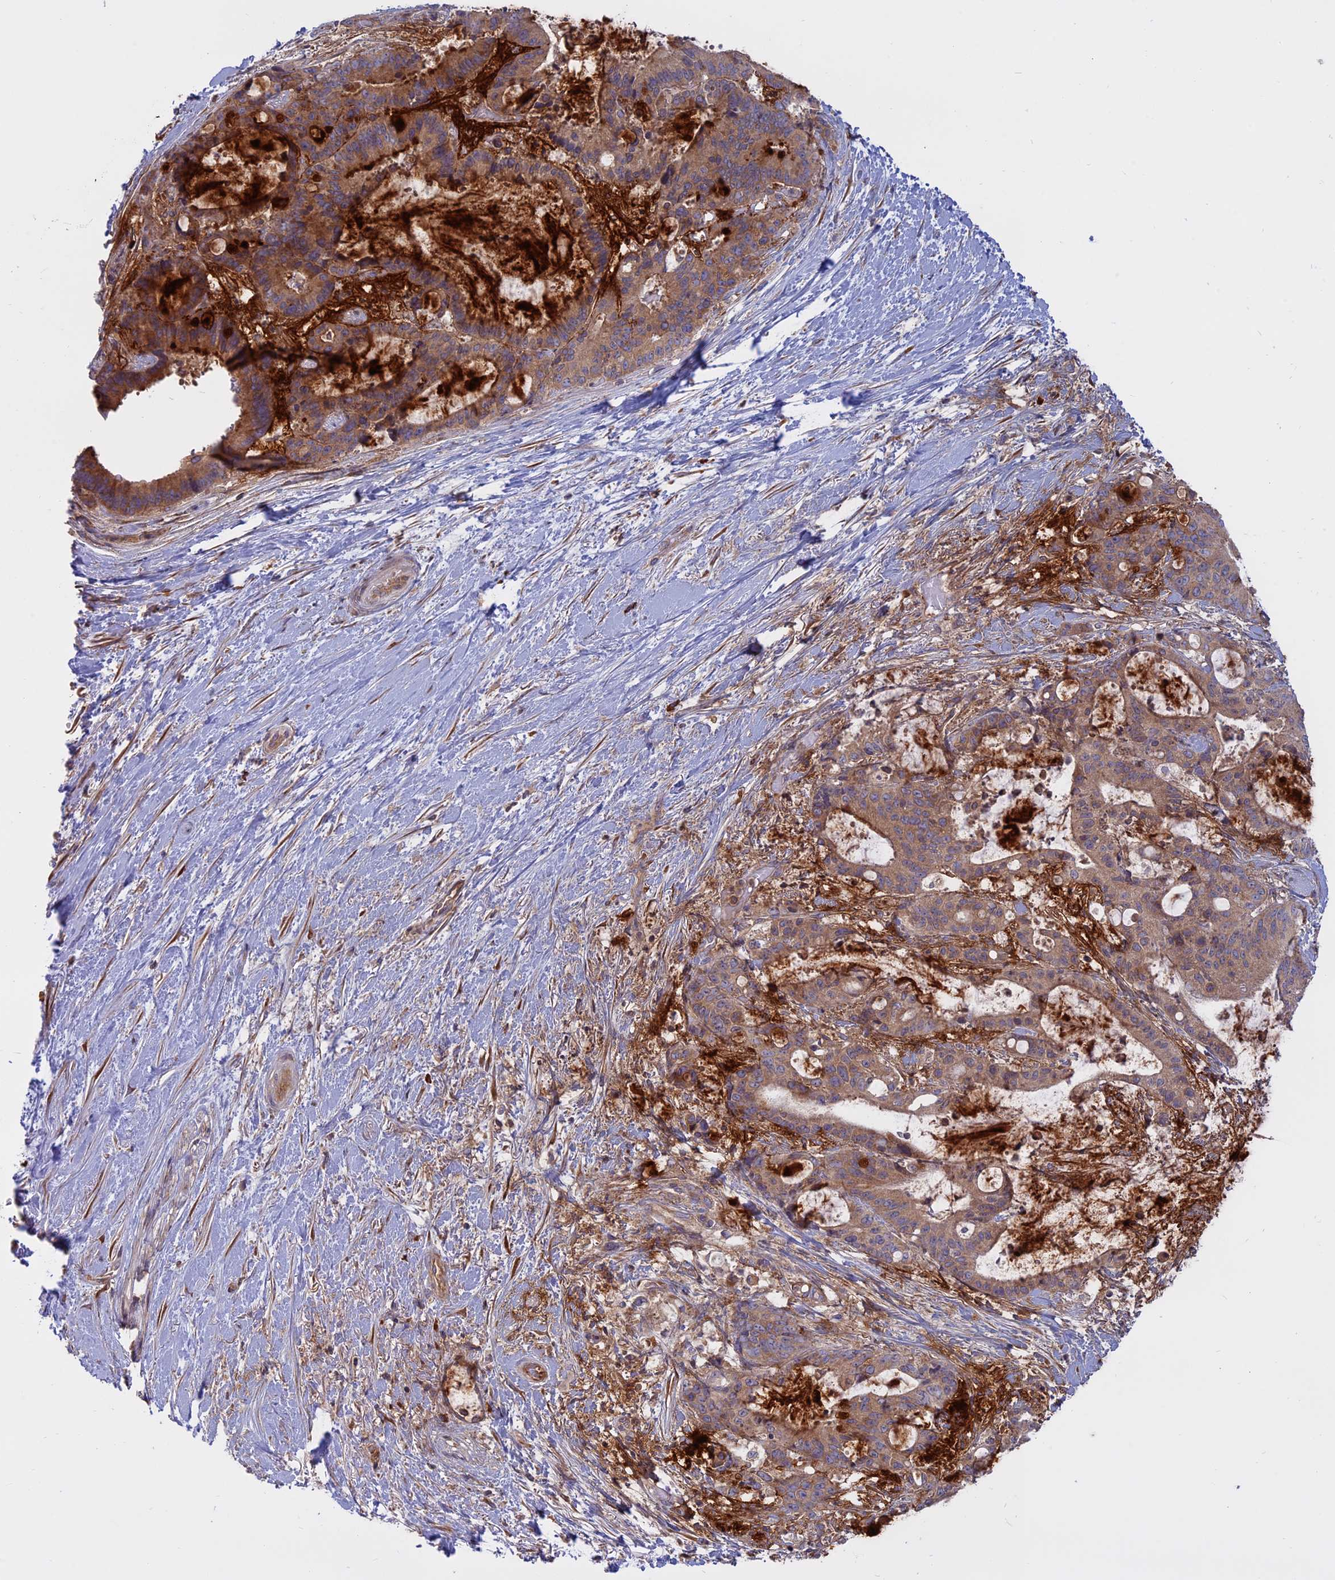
{"staining": {"intensity": "moderate", "quantity": ">75%", "location": "cytoplasmic/membranous"}, "tissue": "liver cancer", "cell_type": "Tumor cells", "image_type": "cancer", "snomed": [{"axis": "morphology", "description": "Normal tissue, NOS"}, {"axis": "morphology", "description": "Cholangiocarcinoma"}, {"axis": "topography", "description": "Liver"}, {"axis": "topography", "description": "Peripheral nerve tissue"}], "caption": "Human liver cancer stained with a brown dye demonstrates moderate cytoplasmic/membranous positive expression in approximately >75% of tumor cells.", "gene": "TMEM208", "patient": {"sex": "female", "age": 73}}